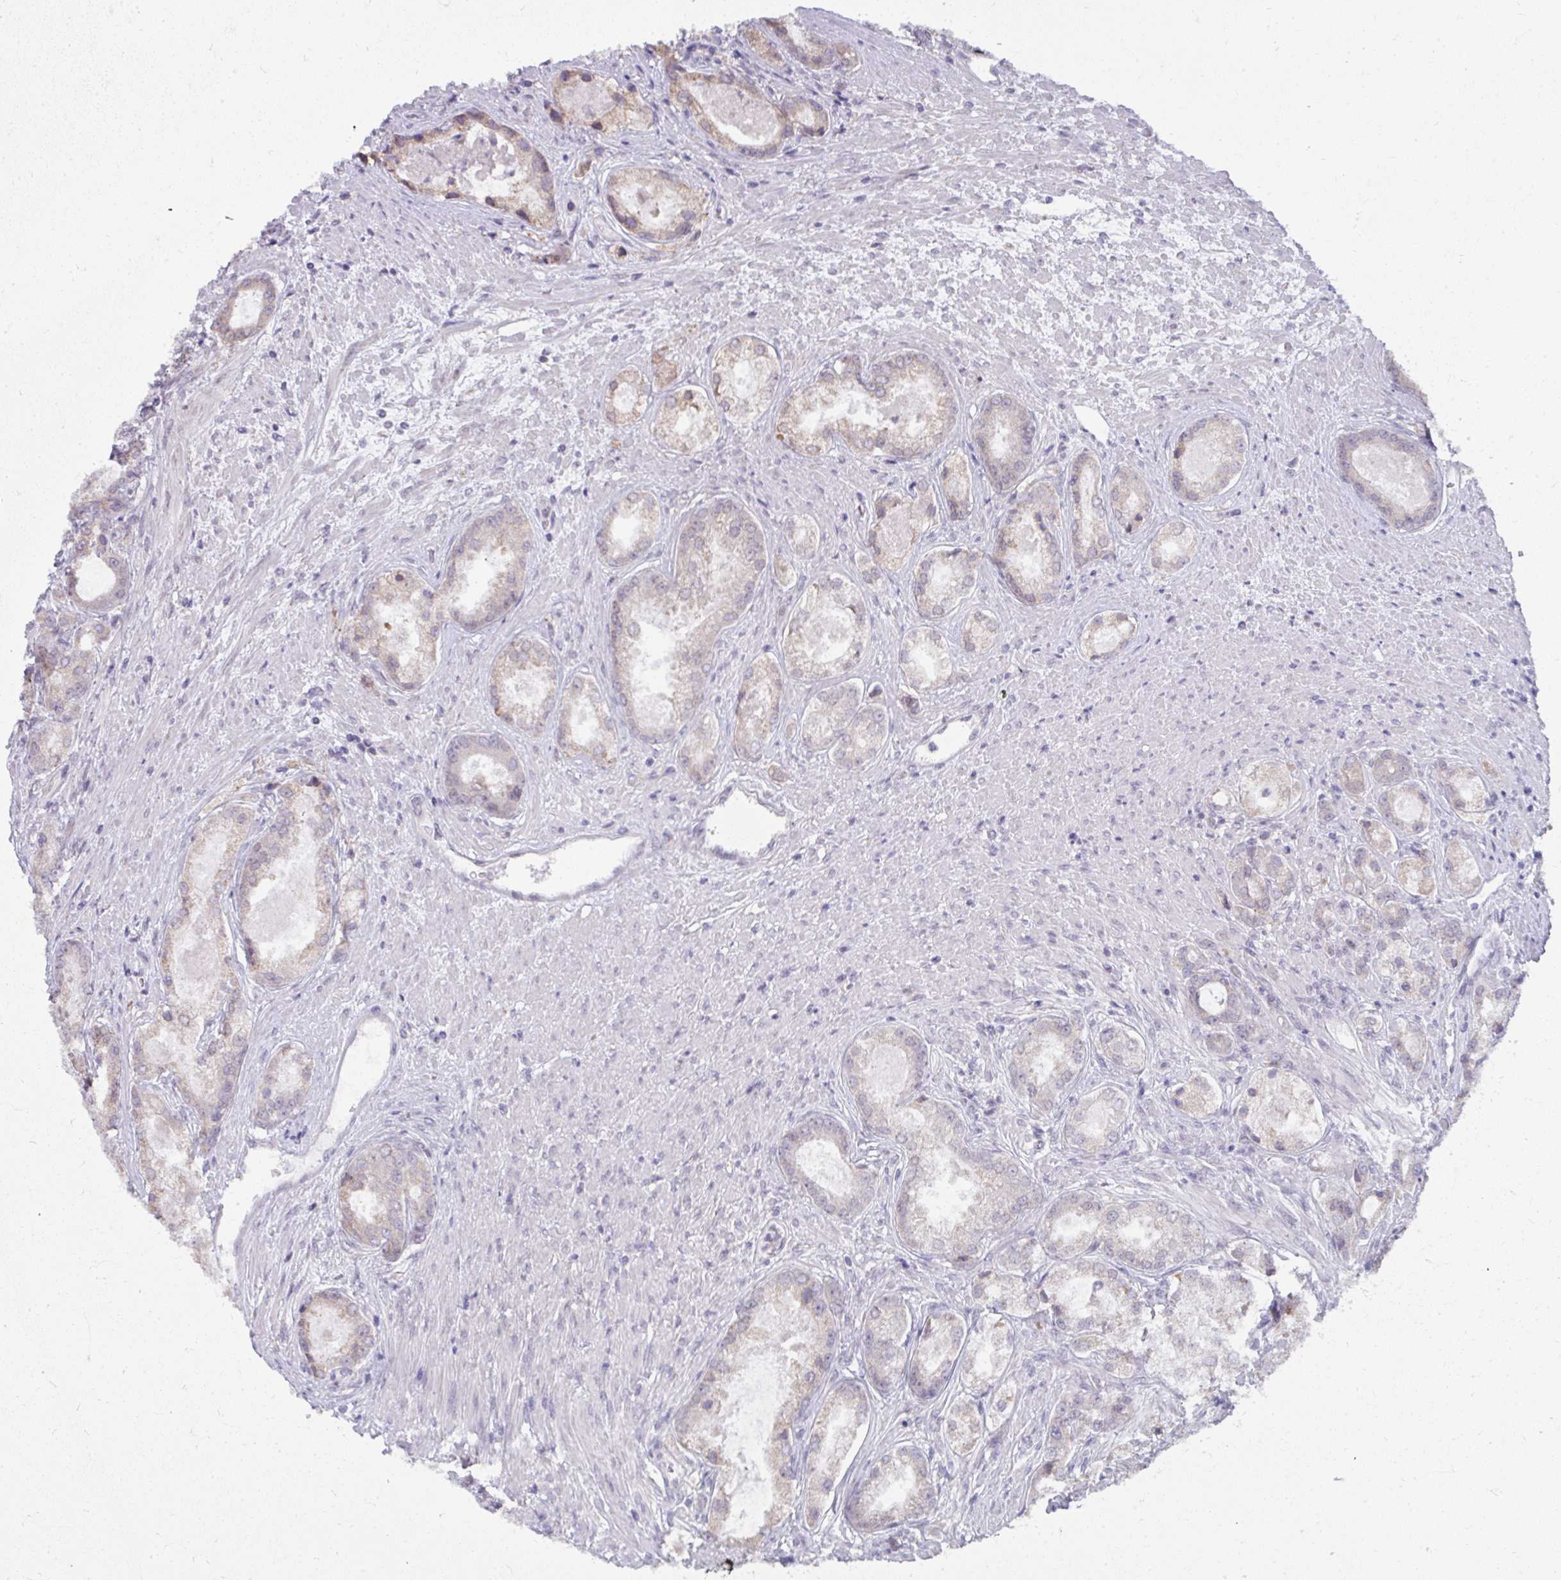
{"staining": {"intensity": "negative", "quantity": "none", "location": "none"}, "tissue": "prostate cancer", "cell_type": "Tumor cells", "image_type": "cancer", "snomed": [{"axis": "morphology", "description": "Adenocarcinoma, Low grade"}, {"axis": "topography", "description": "Prostate"}], "caption": "A micrograph of low-grade adenocarcinoma (prostate) stained for a protein displays no brown staining in tumor cells. (Brightfield microscopy of DAB (3,3'-diaminobenzidine) immunohistochemistry (IHC) at high magnification).", "gene": "NMNAT1", "patient": {"sex": "male", "age": 68}}